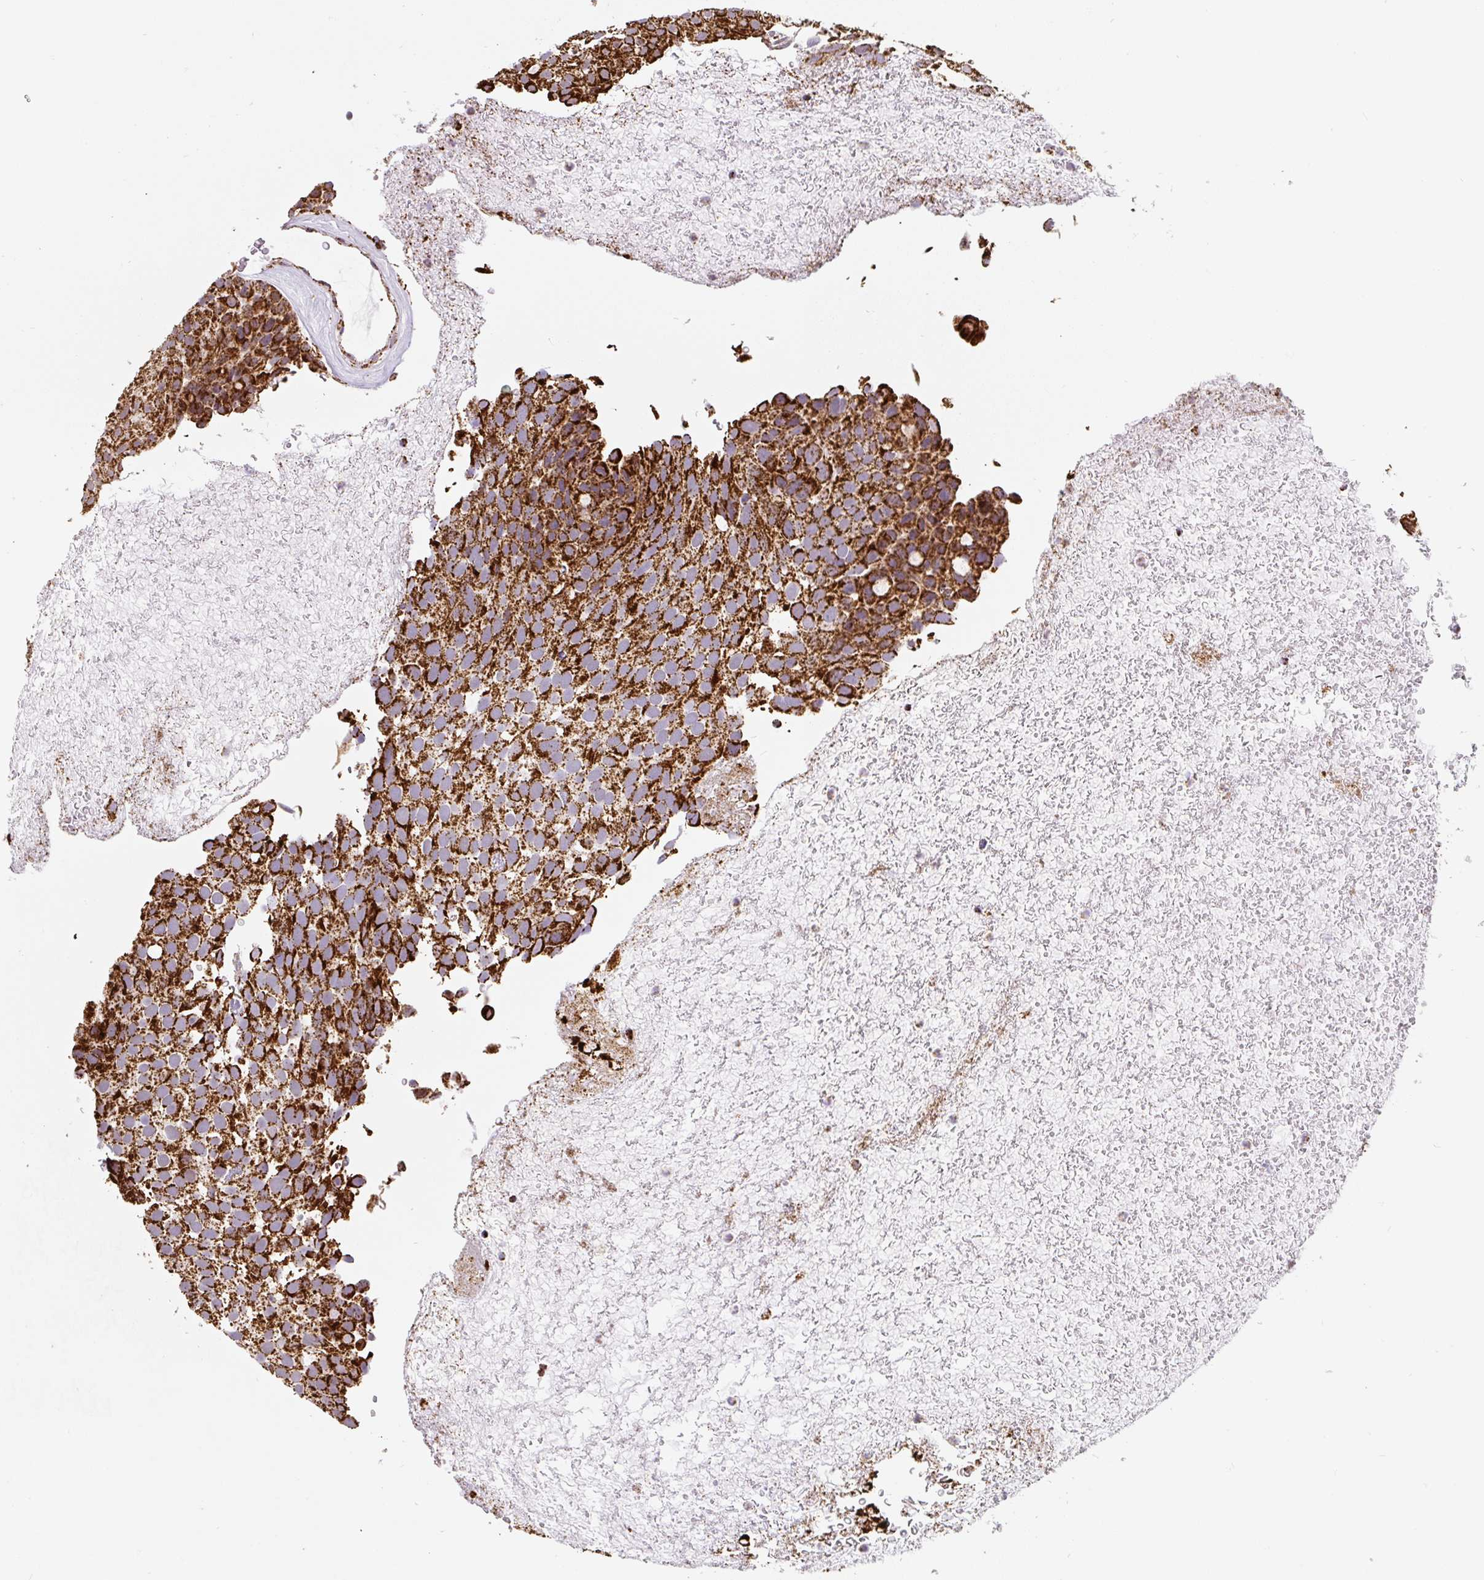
{"staining": {"intensity": "strong", "quantity": ">75%", "location": "cytoplasmic/membranous"}, "tissue": "urothelial cancer", "cell_type": "Tumor cells", "image_type": "cancer", "snomed": [{"axis": "morphology", "description": "Urothelial carcinoma, Low grade"}, {"axis": "topography", "description": "Urinary bladder"}], "caption": "Tumor cells display high levels of strong cytoplasmic/membranous expression in about >75% of cells in human low-grade urothelial carcinoma.", "gene": "ATP5F1A", "patient": {"sex": "male", "age": 78}}